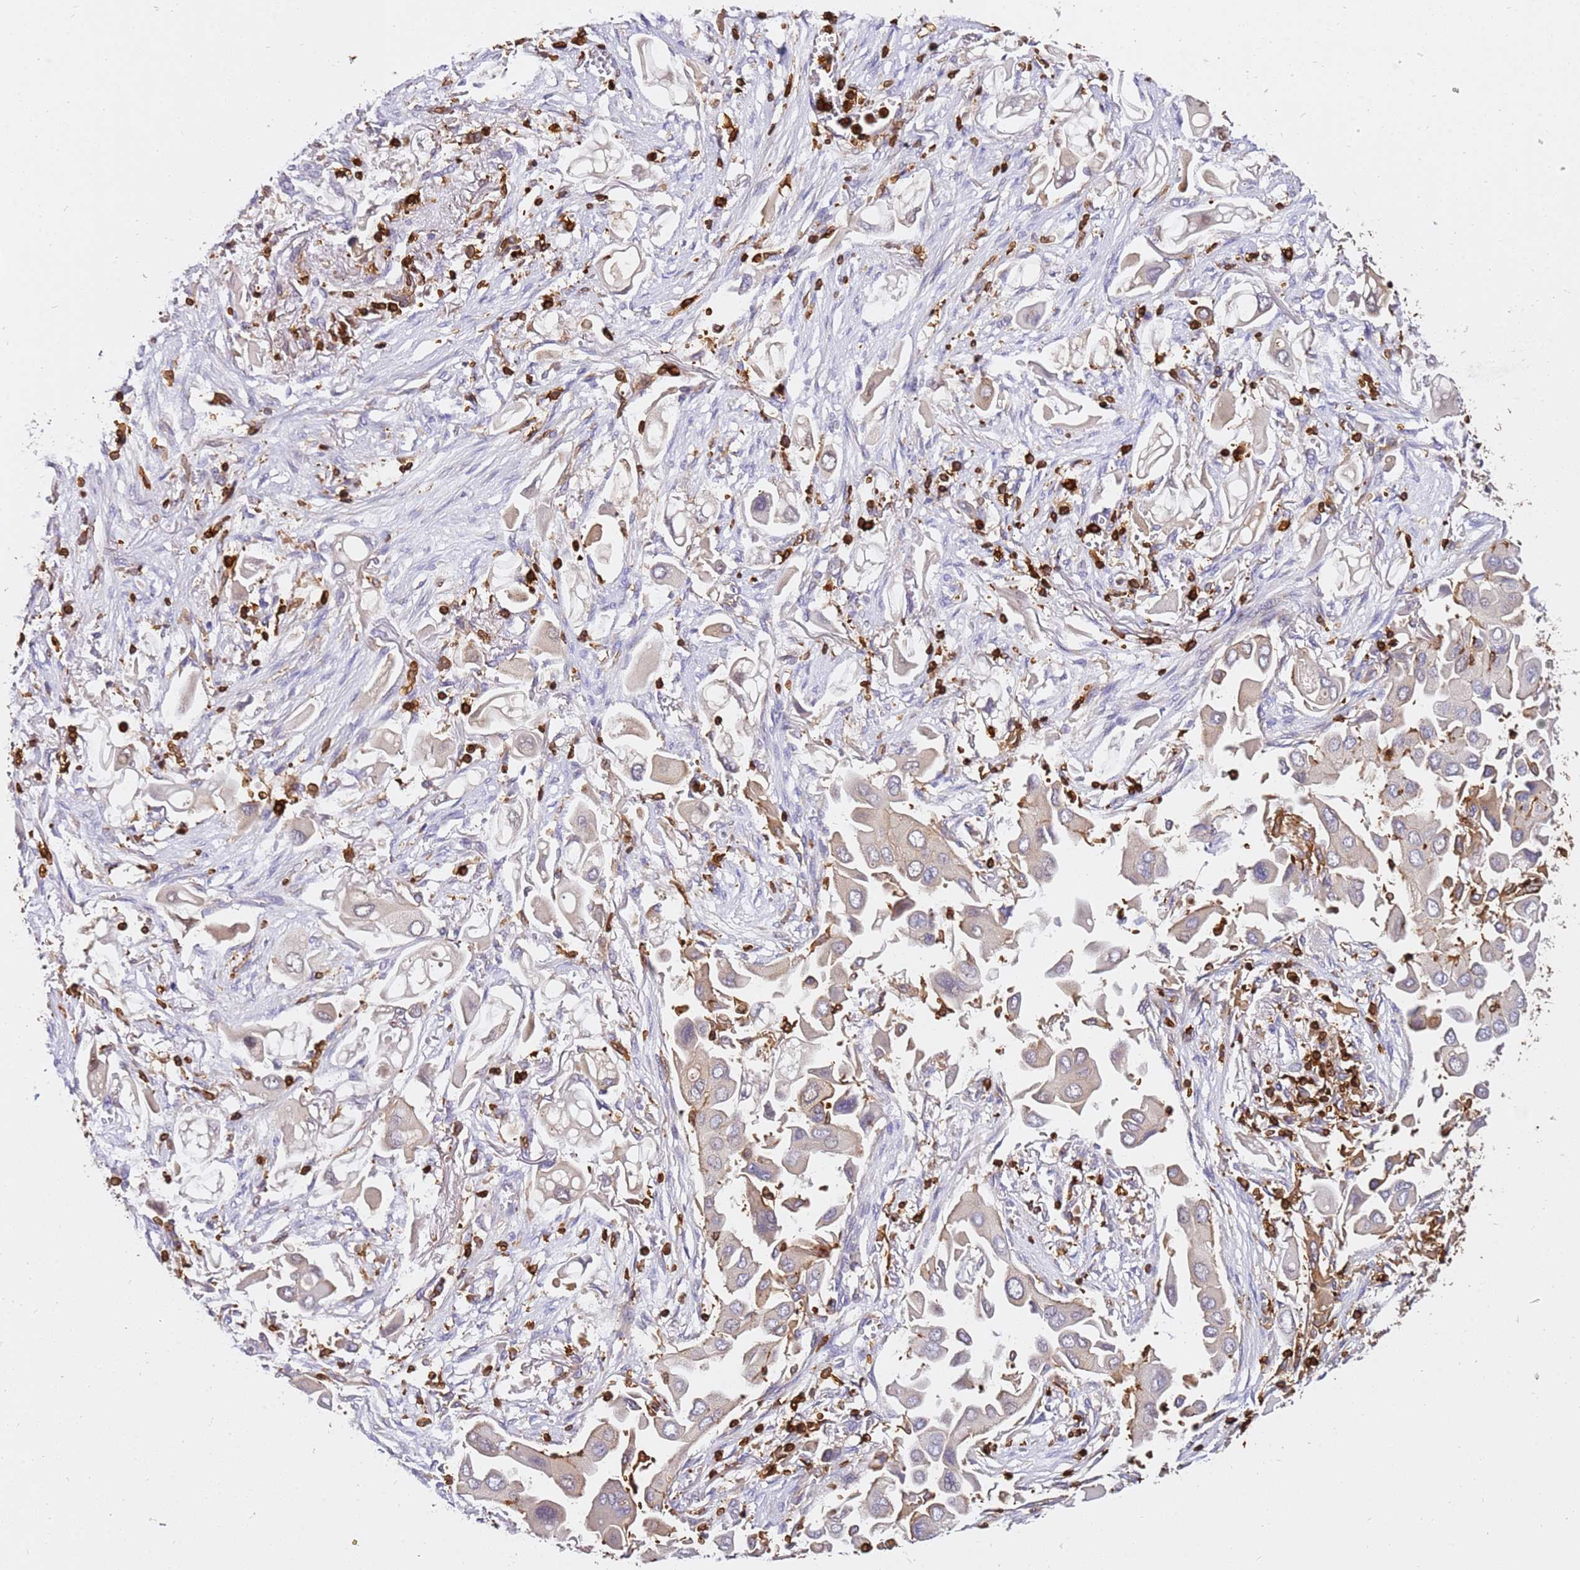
{"staining": {"intensity": "weak", "quantity": "<25%", "location": "cytoplasmic/membranous"}, "tissue": "lung cancer", "cell_type": "Tumor cells", "image_type": "cancer", "snomed": [{"axis": "morphology", "description": "Adenocarcinoma, NOS"}, {"axis": "topography", "description": "Lung"}], "caption": "This is an immunohistochemistry image of adenocarcinoma (lung). There is no expression in tumor cells.", "gene": "CORO1A", "patient": {"sex": "female", "age": 76}}